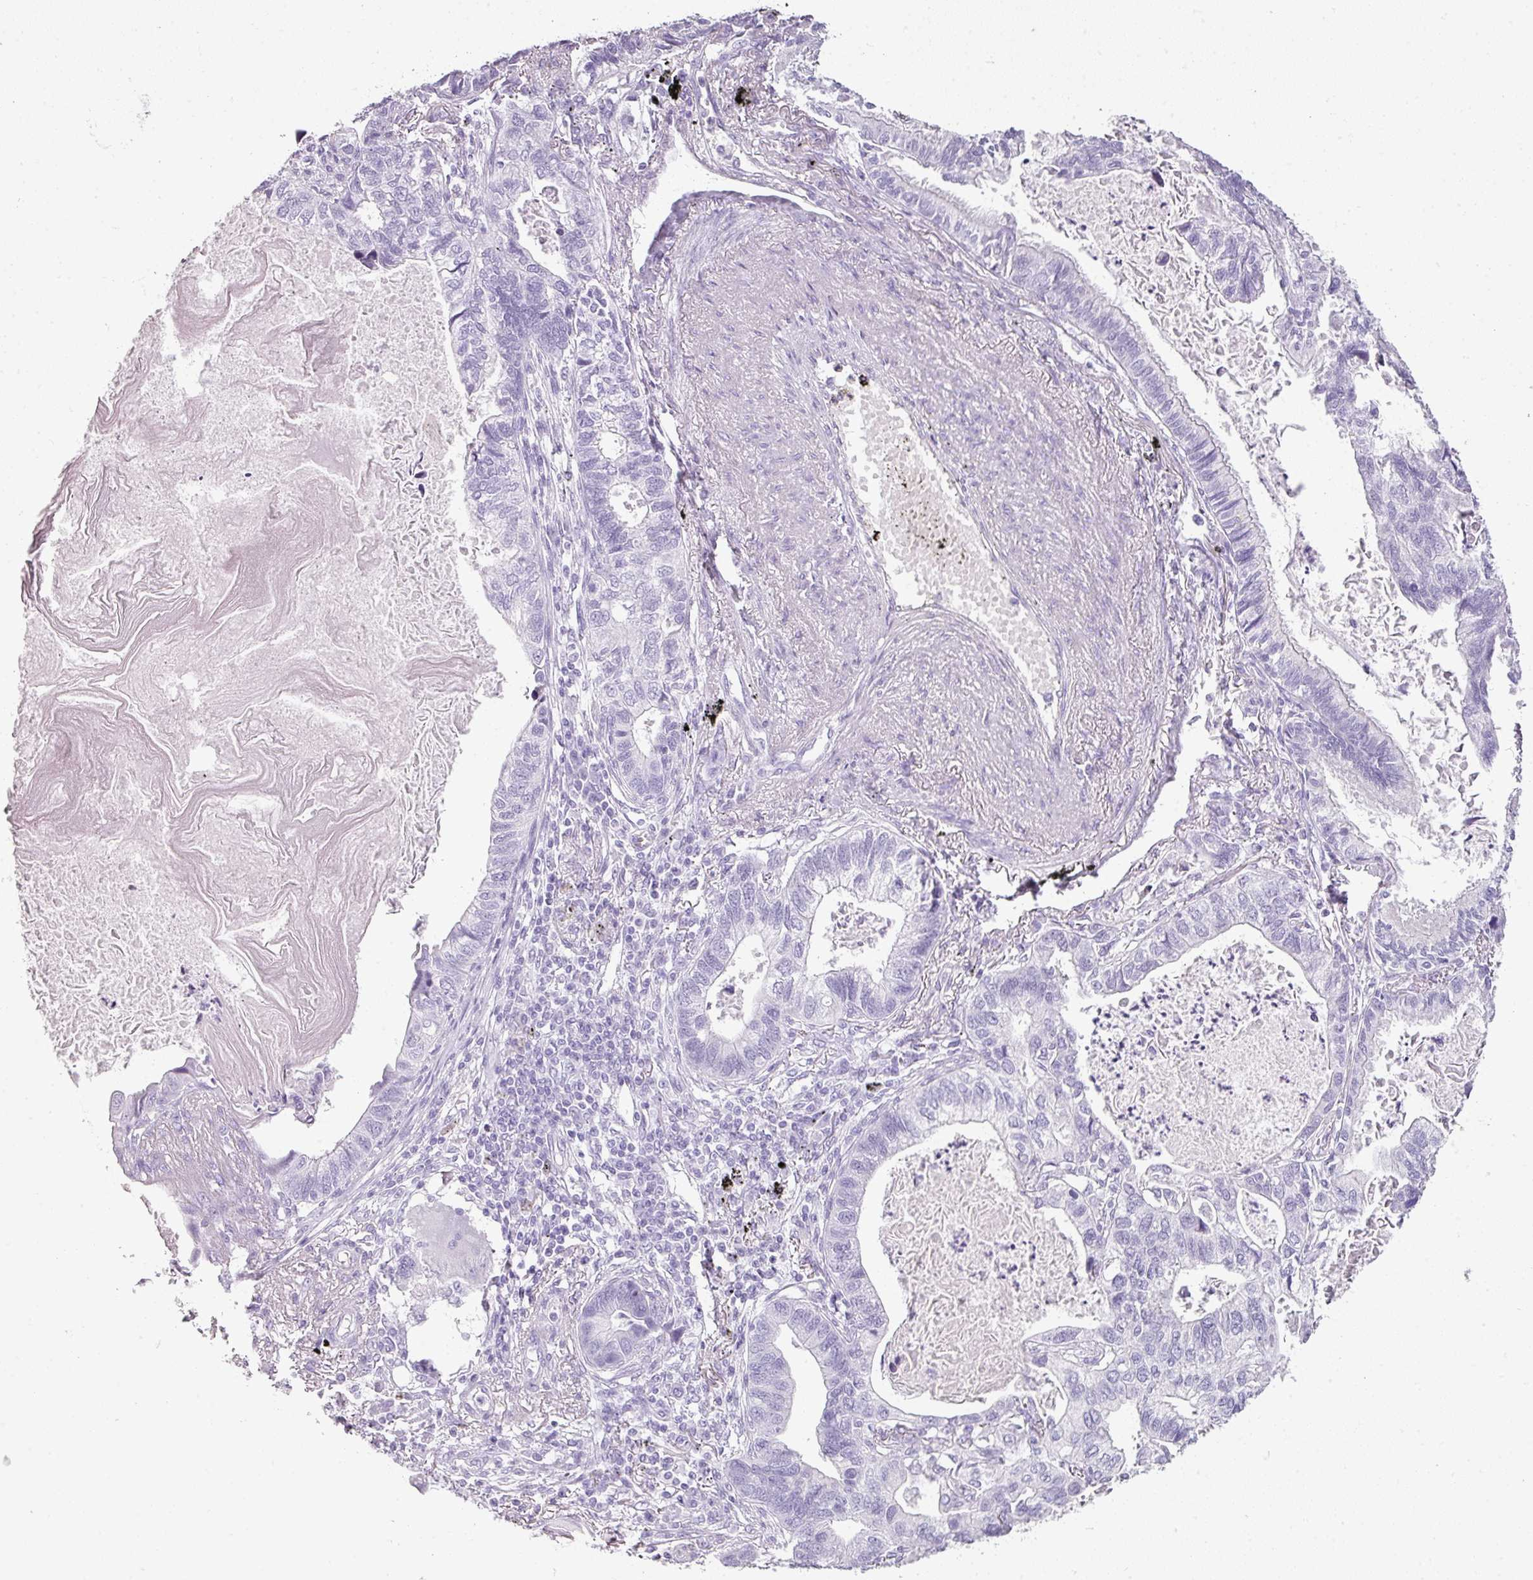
{"staining": {"intensity": "negative", "quantity": "none", "location": "none"}, "tissue": "lung cancer", "cell_type": "Tumor cells", "image_type": "cancer", "snomed": [{"axis": "morphology", "description": "Adenocarcinoma, NOS"}, {"axis": "topography", "description": "Lung"}], "caption": "Tumor cells are negative for brown protein staining in adenocarcinoma (lung).", "gene": "SCT", "patient": {"sex": "male", "age": 67}}